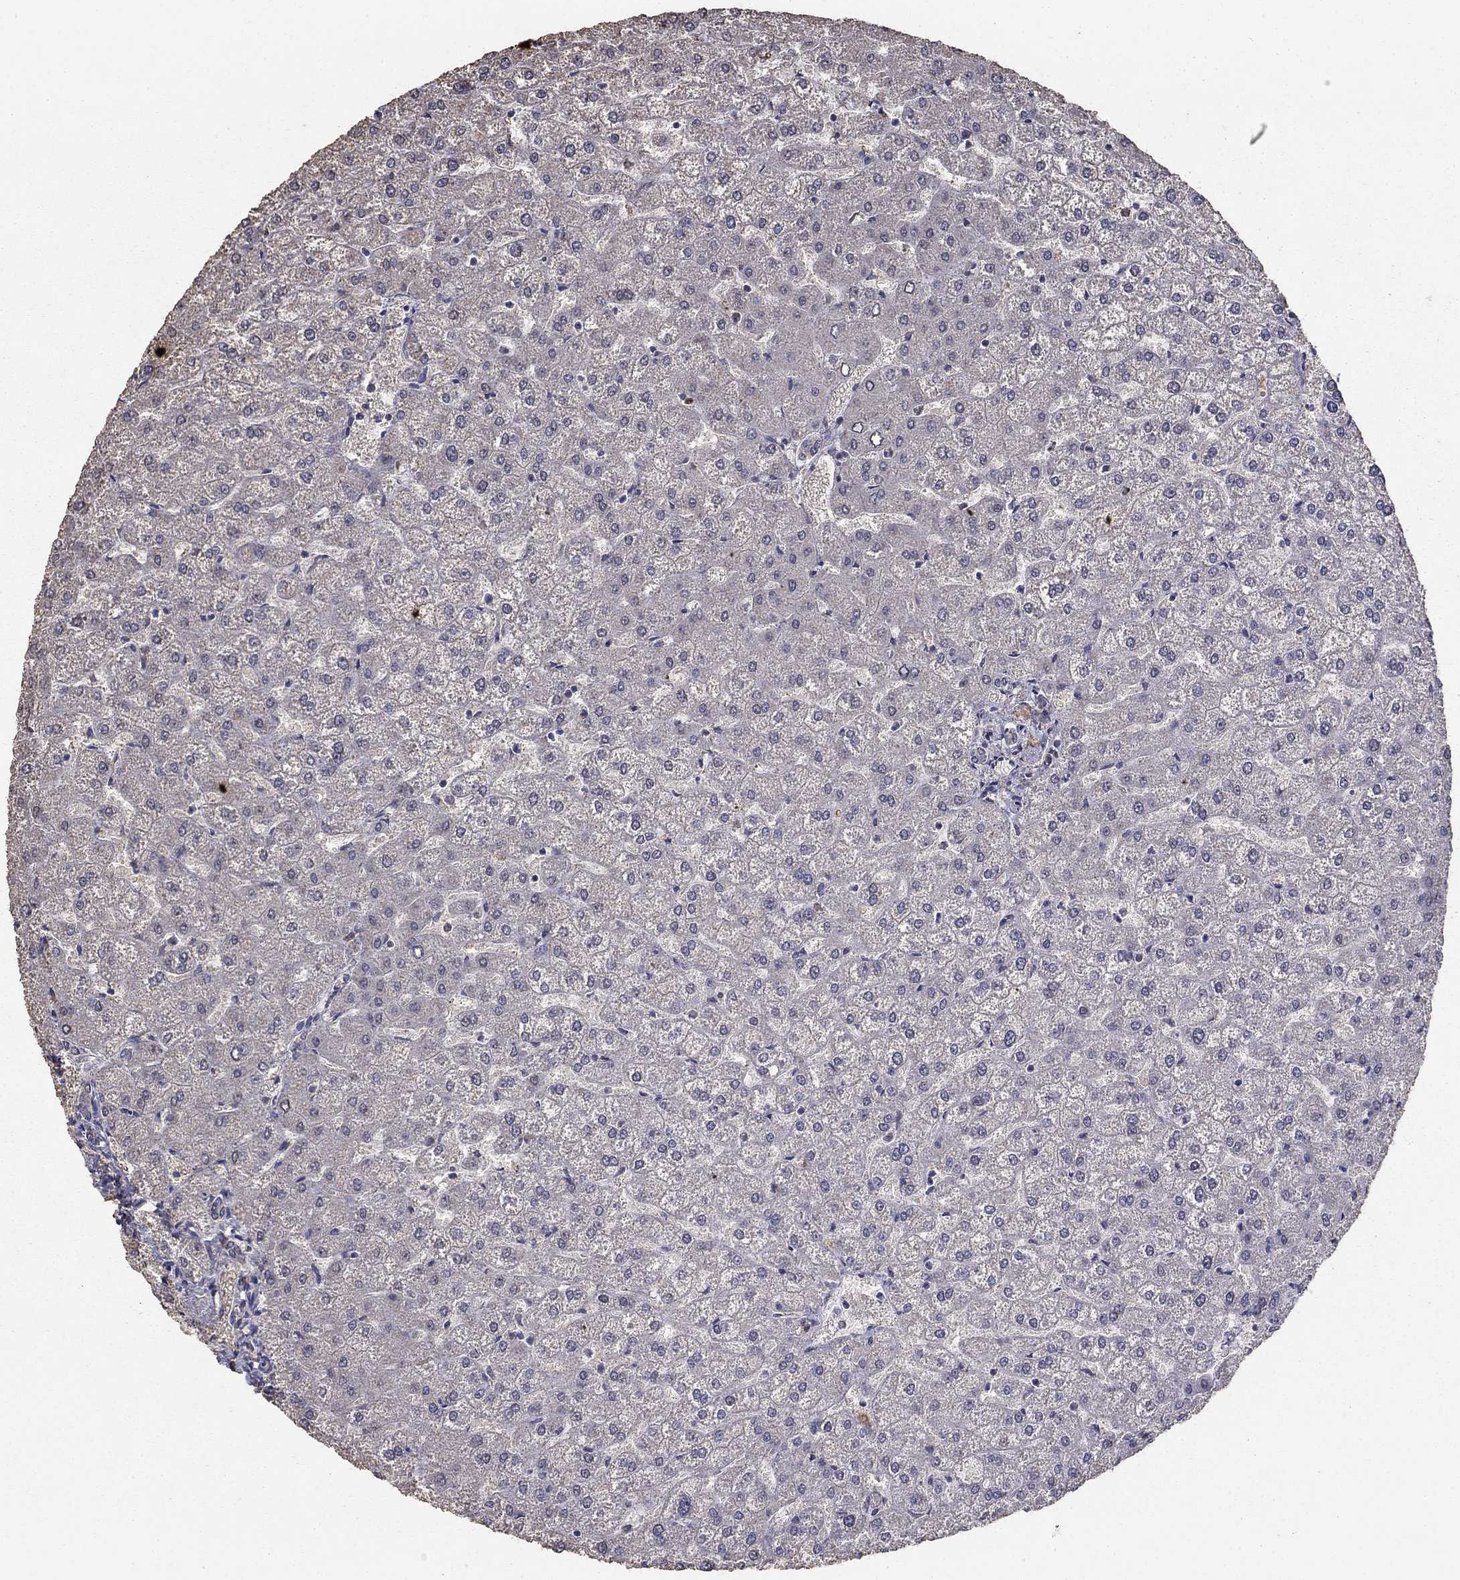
{"staining": {"intensity": "negative", "quantity": "none", "location": "none"}, "tissue": "liver", "cell_type": "Cholangiocytes", "image_type": "normal", "snomed": [{"axis": "morphology", "description": "Normal tissue, NOS"}, {"axis": "topography", "description": "Liver"}], "caption": "Immunohistochemistry (IHC) of unremarkable human liver exhibits no expression in cholangiocytes.", "gene": "MPP2", "patient": {"sex": "female", "age": 32}}